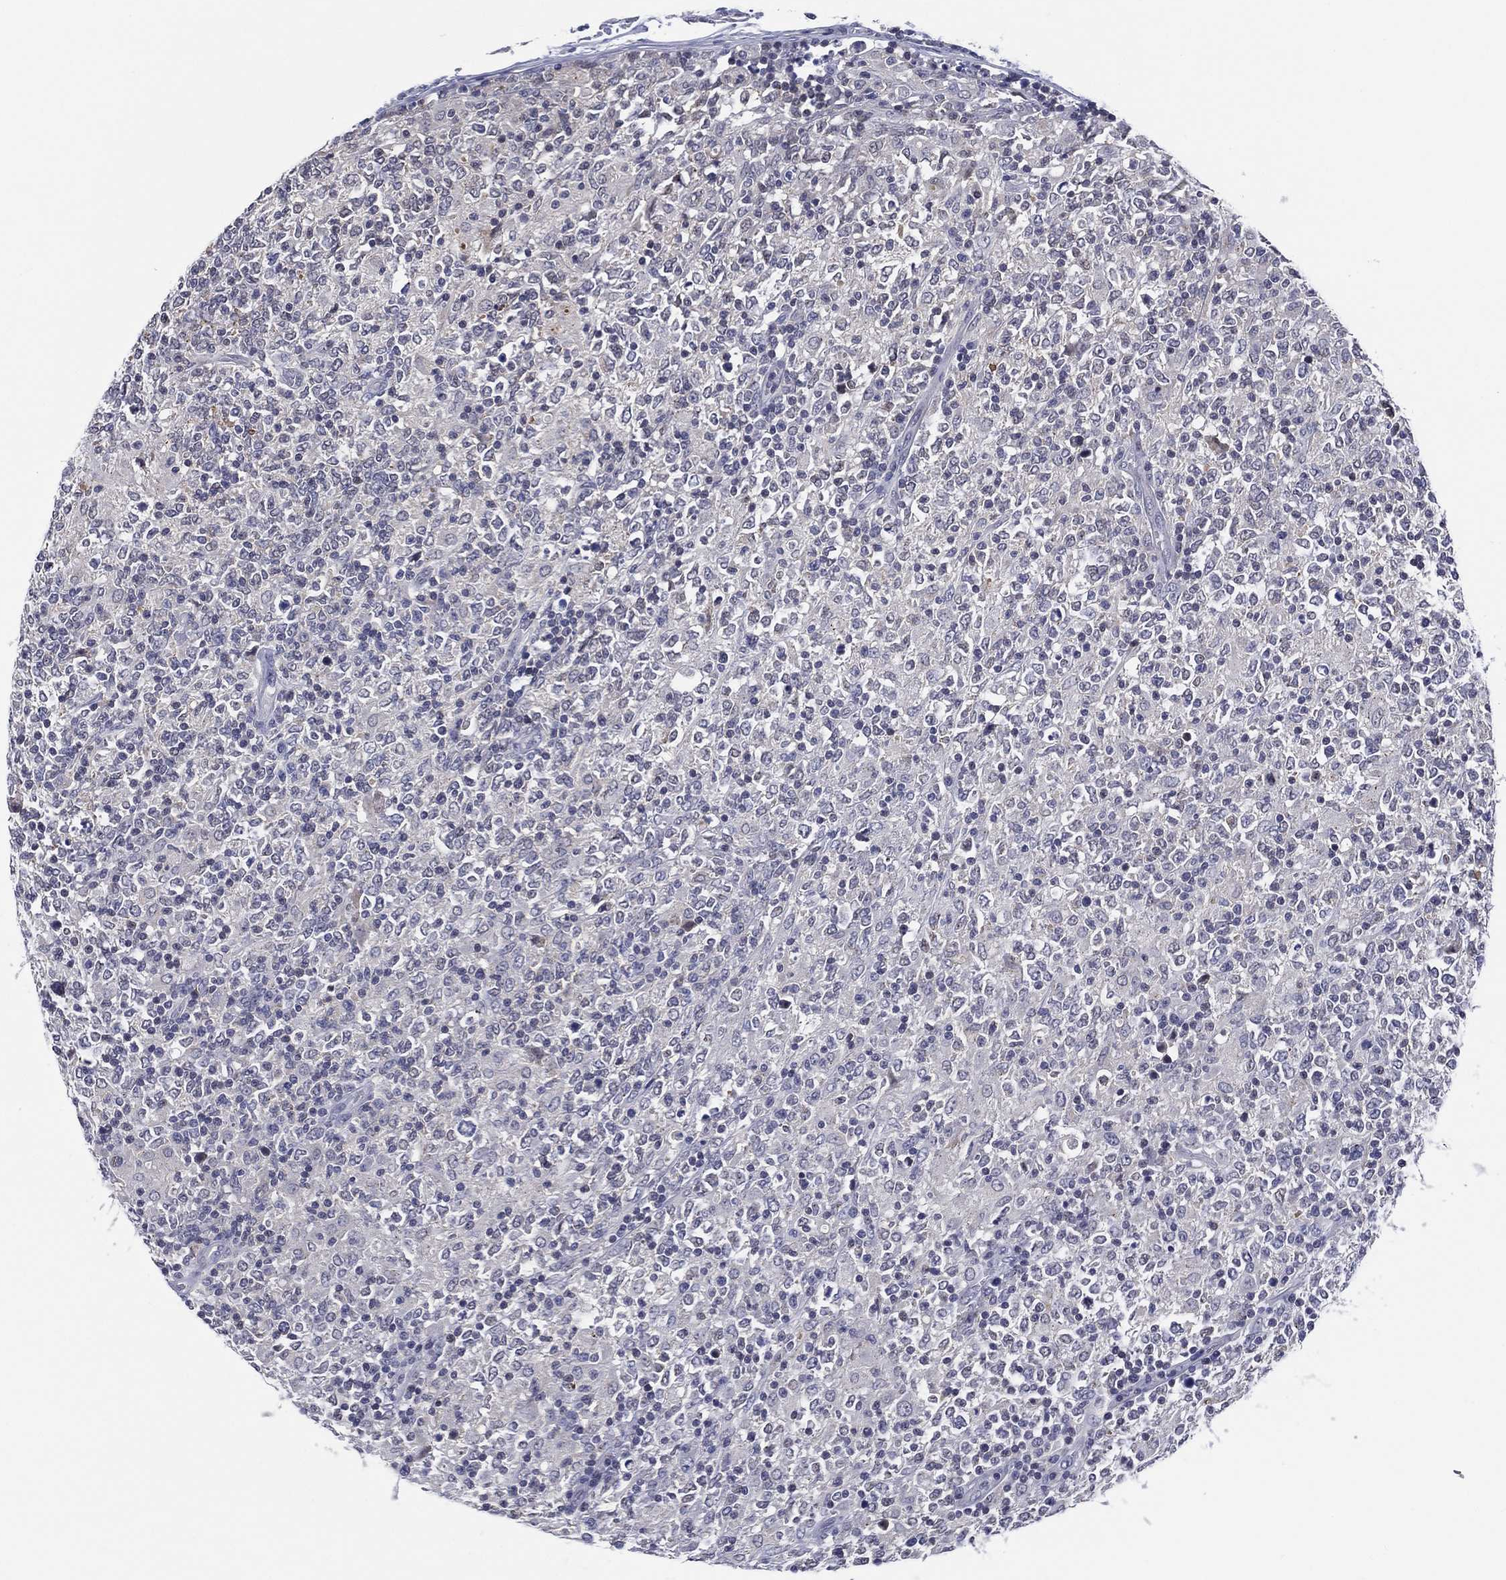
{"staining": {"intensity": "negative", "quantity": "none", "location": "none"}, "tissue": "lymphoma", "cell_type": "Tumor cells", "image_type": "cancer", "snomed": [{"axis": "morphology", "description": "Malignant lymphoma, non-Hodgkin's type, High grade"}, {"axis": "topography", "description": "Lymph node"}], "caption": "An image of lymphoma stained for a protein reveals no brown staining in tumor cells.", "gene": "TRIM31", "patient": {"sex": "female", "age": 84}}